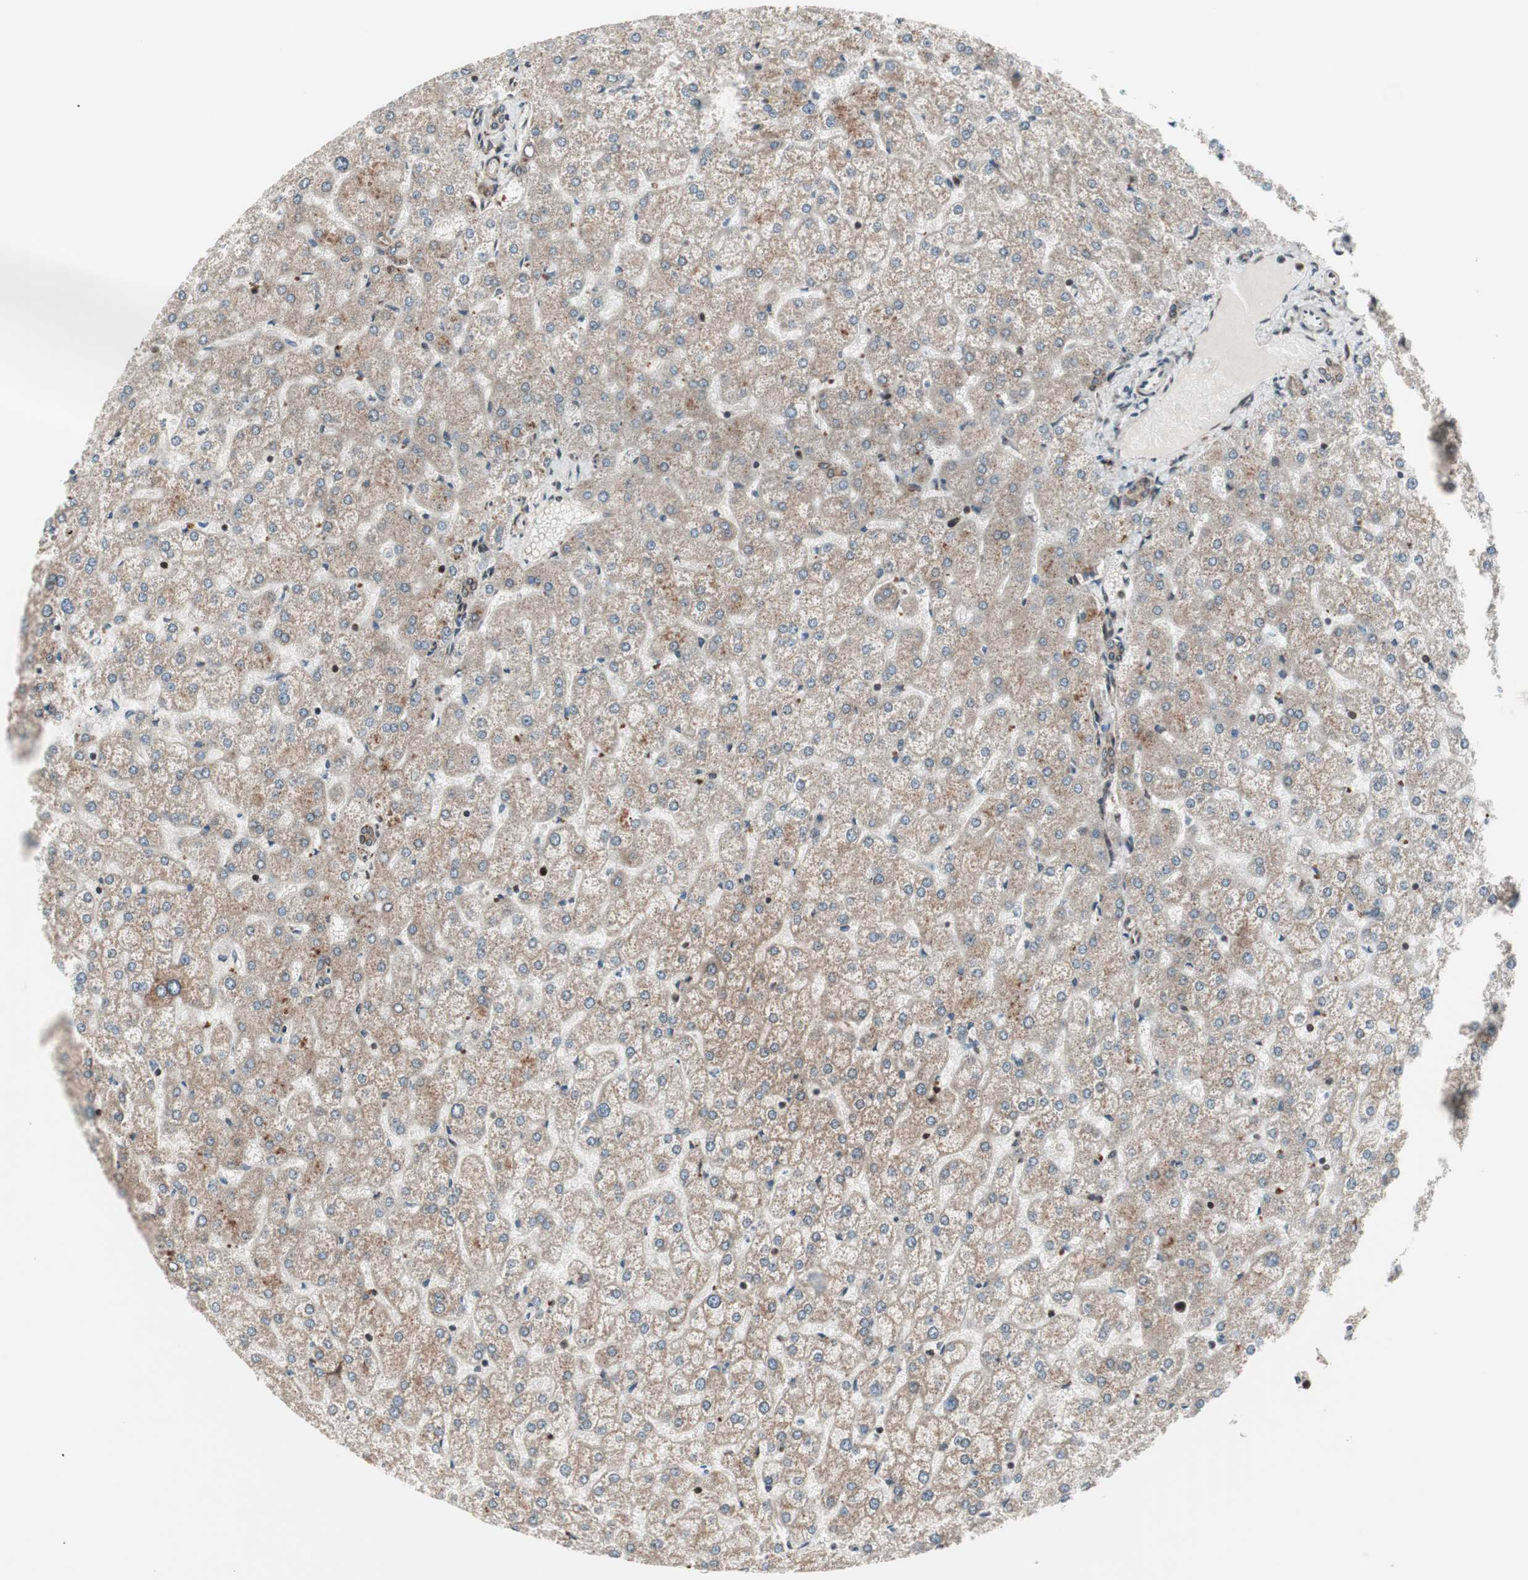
{"staining": {"intensity": "moderate", "quantity": ">75%", "location": "cytoplasmic/membranous"}, "tissue": "liver", "cell_type": "Cholangiocytes", "image_type": "normal", "snomed": [{"axis": "morphology", "description": "Normal tissue, NOS"}, {"axis": "topography", "description": "Liver"}], "caption": "Immunohistochemistry (IHC) of normal liver exhibits medium levels of moderate cytoplasmic/membranous staining in about >75% of cholangiocytes. The staining was performed using DAB to visualize the protein expression in brown, while the nuclei were stained in blue with hematoxylin (Magnification: 20x).", "gene": "NUP62", "patient": {"sex": "female", "age": 32}}